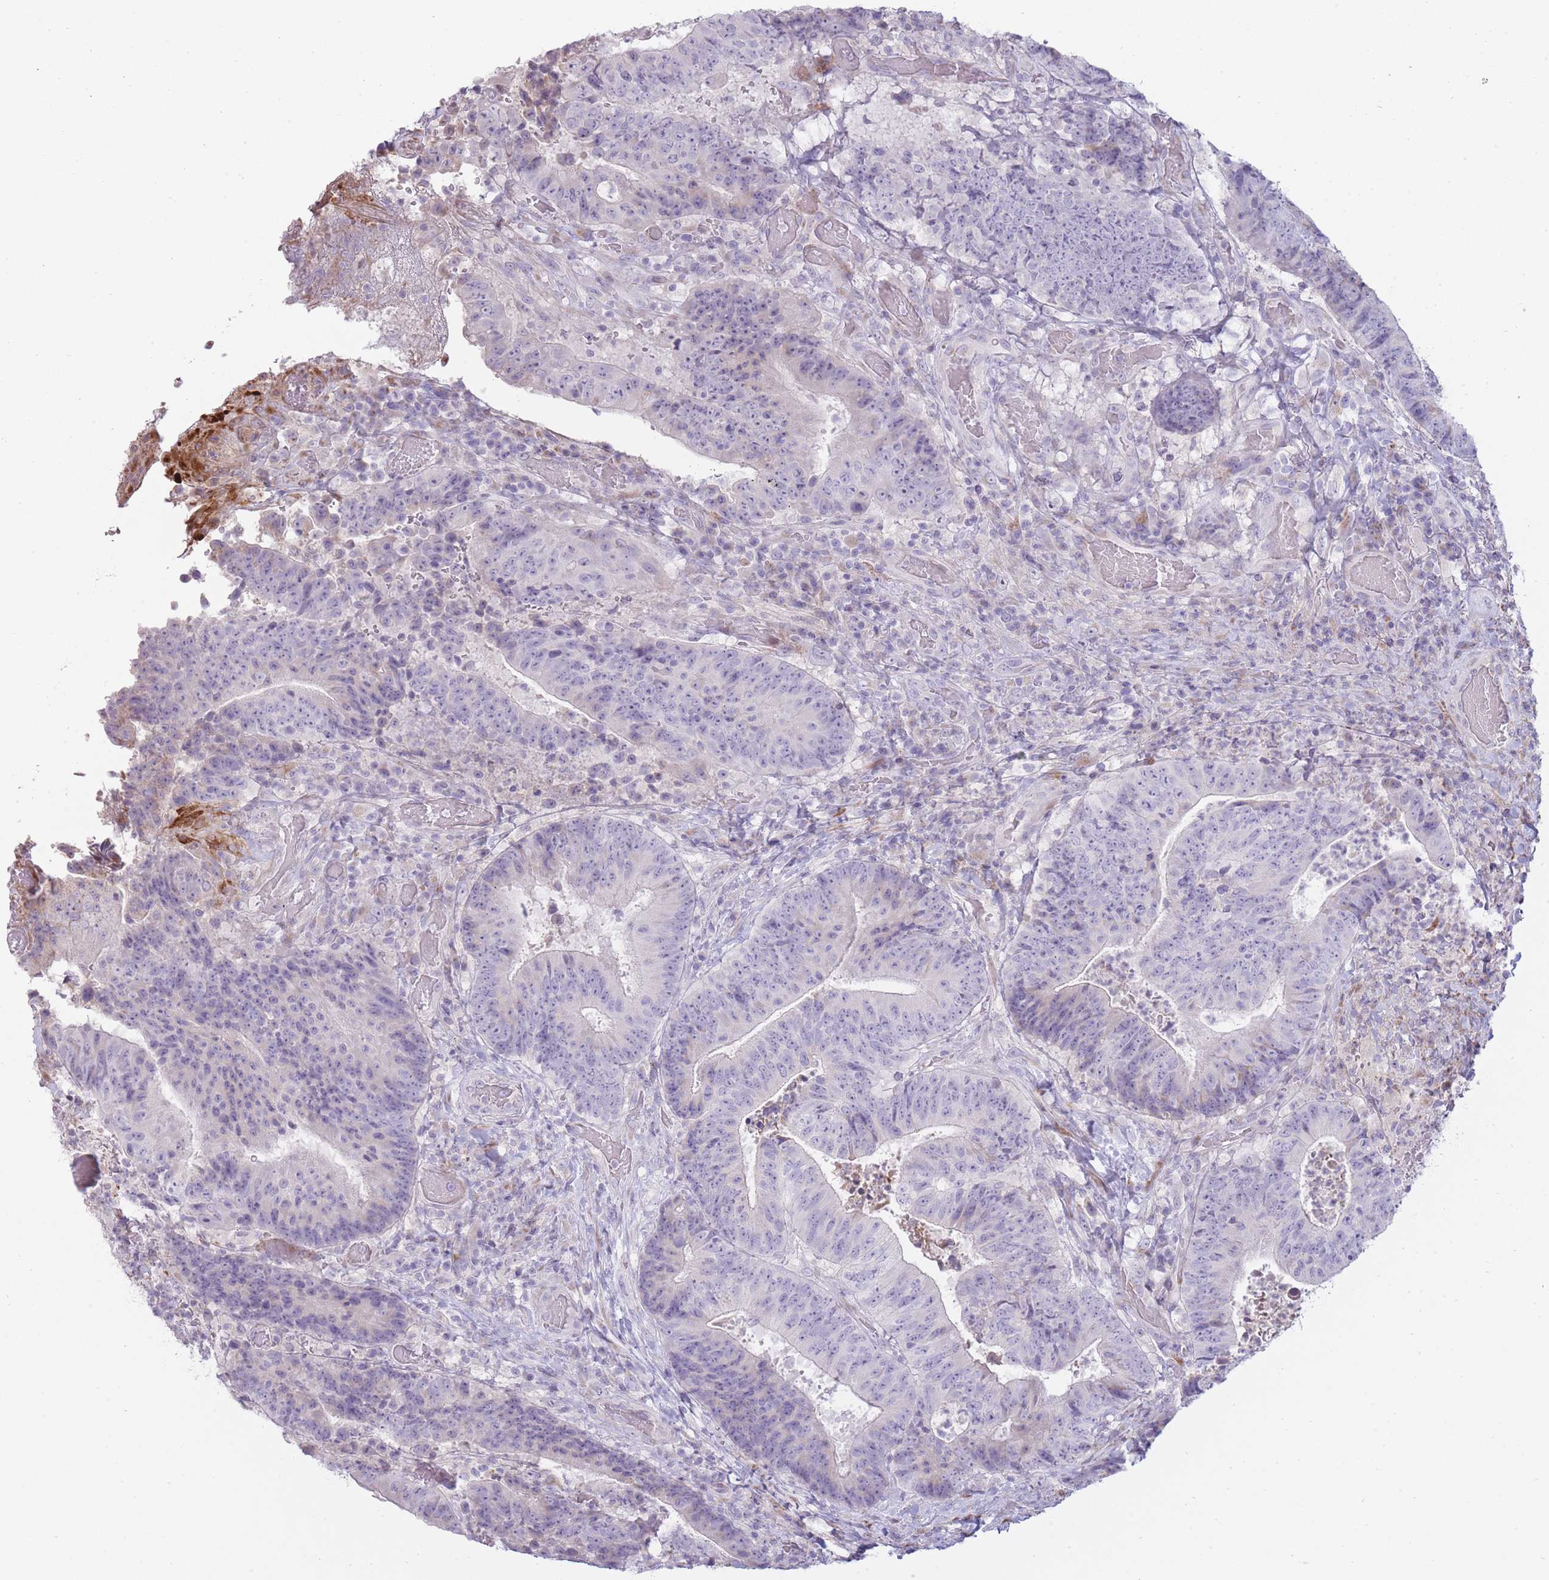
{"staining": {"intensity": "negative", "quantity": "none", "location": "none"}, "tissue": "colorectal cancer", "cell_type": "Tumor cells", "image_type": "cancer", "snomed": [{"axis": "morphology", "description": "Adenocarcinoma, NOS"}, {"axis": "topography", "description": "Rectum"}], "caption": "Protein analysis of colorectal cancer (adenocarcinoma) exhibits no significant staining in tumor cells.", "gene": "PPP3R2", "patient": {"sex": "male", "age": 72}}